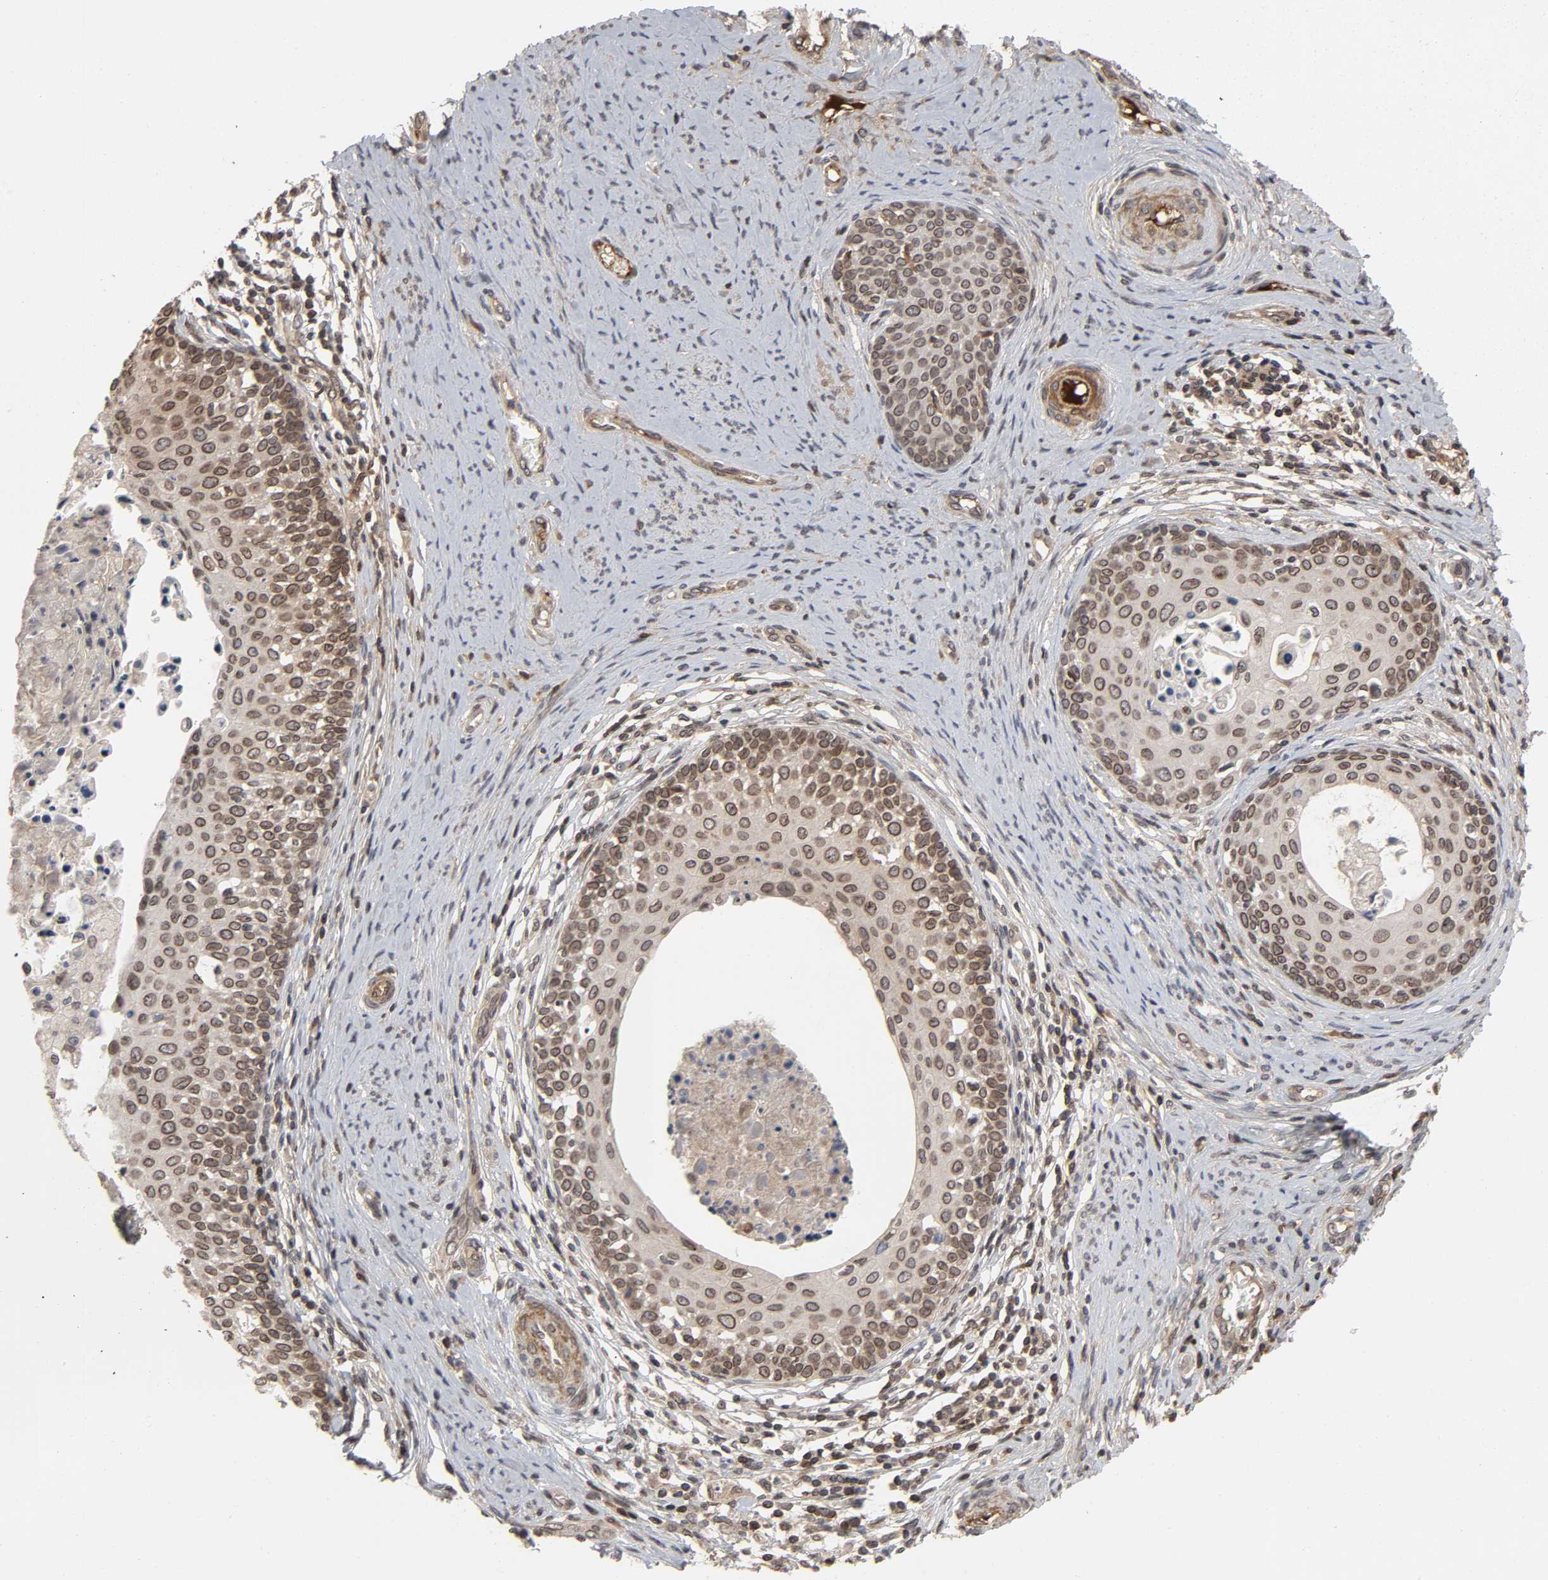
{"staining": {"intensity": "strong", "quantity": ">75%", "location": "cytoplasmic/membranous,nuclear"}, "tissue": "cervical cancer", "cell_type": "Tumor cells", "image_type": "cancer", "snomed": [{"axis": "morphology", "description": "Squamous cell carcinoma, NOS"}, {"axis": "morphology", "description": "Adenocarcinoma, NOS"}, {"axis": "topography", "description": "Cervix"}], "caption": "Brown immunohistochemical staining in human squamous cell carcinoma (cervical) displays strong cytoplasmic/membranous and nuclear positivity in about >75% of tumor cells. The protein is stained brown, and the nuclei are stained in blue (DAB IHC with brightfield microscopy, high magnification).", "gene": "CPN2", "patient": {"sex": "female", "age": 52}}